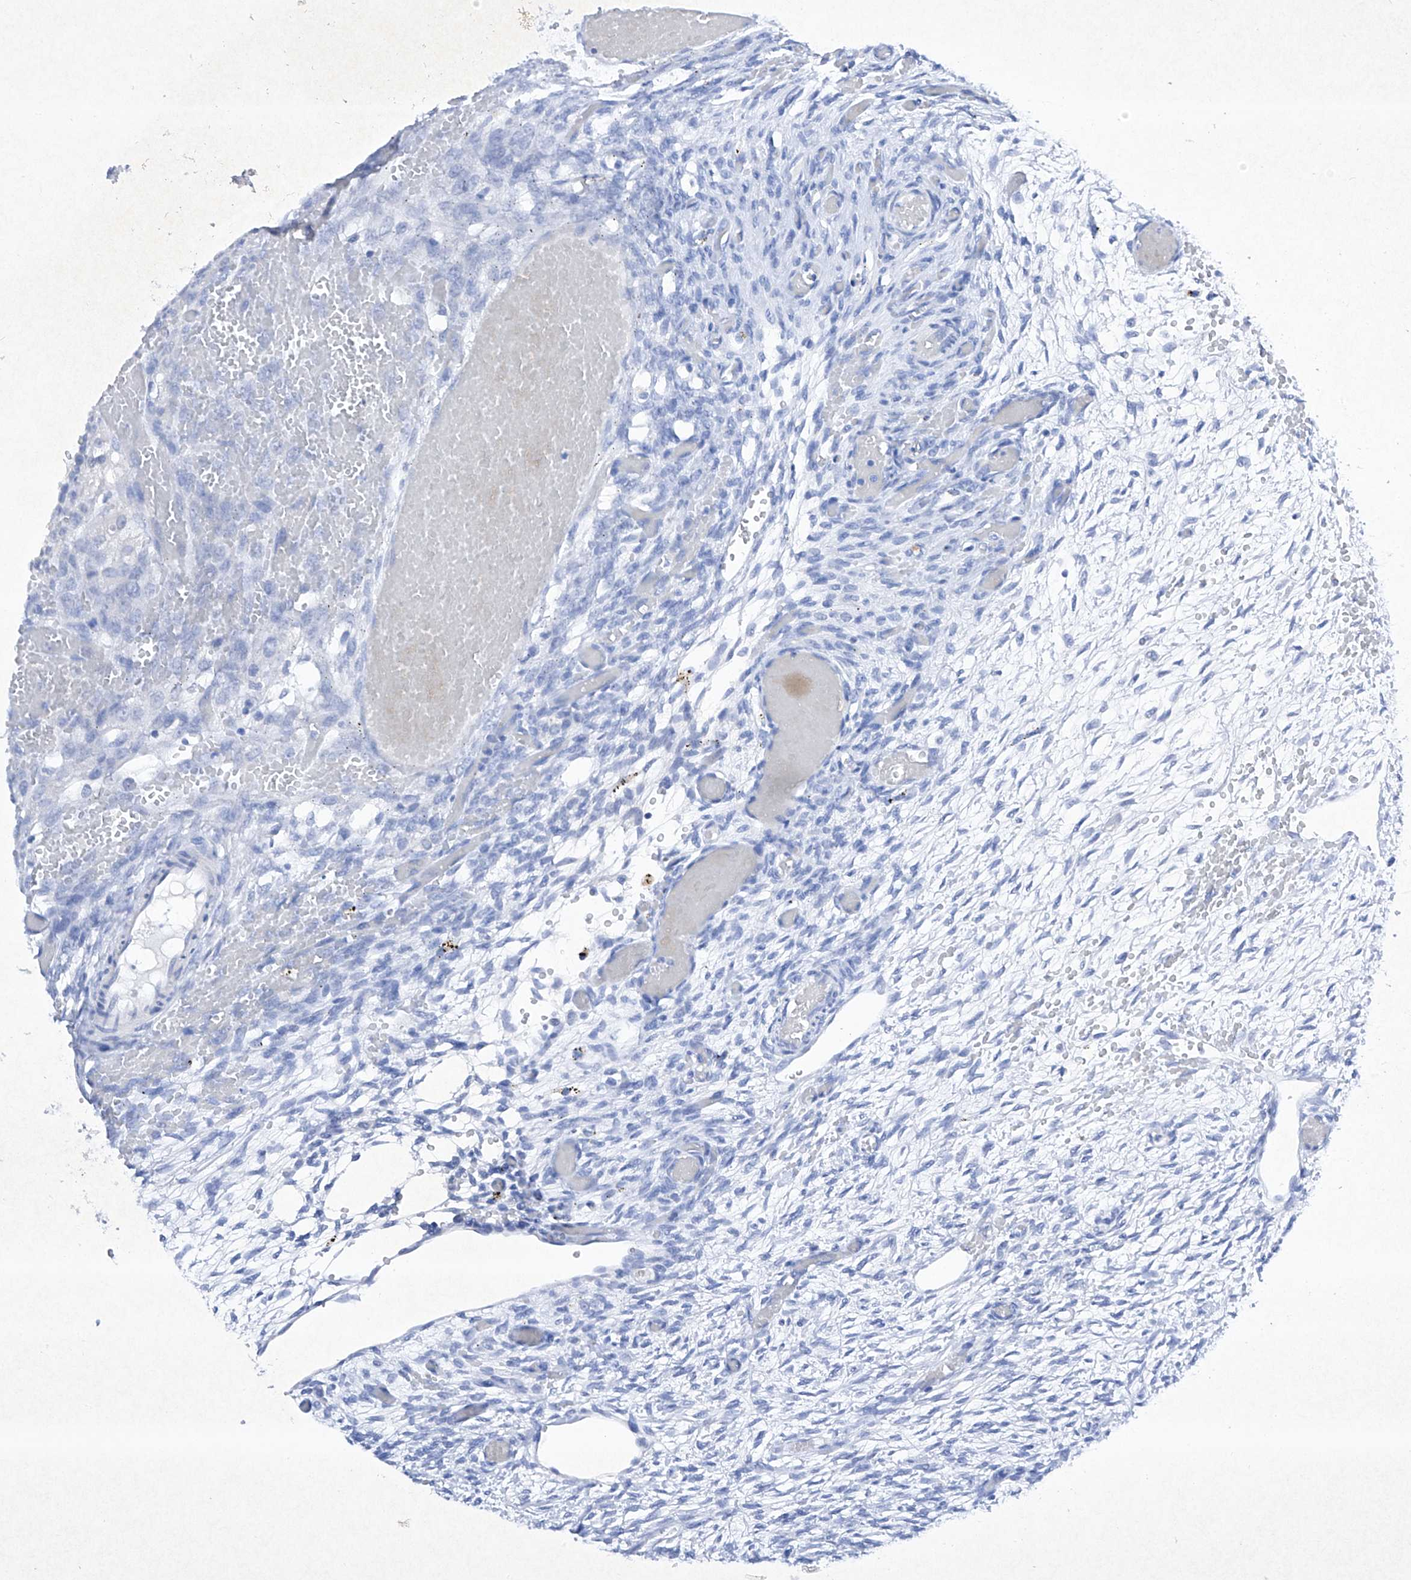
{"staining": {"intensity": "negative", "quantity": "none", "location": "none"}, "tissue": "ovary", "cell_type": "Follicle cells", "image_type": "normal", "snomed": [{"axis": "morphology", "description": "Adenocarcinoma, NOS"}, {"axis": "topography", "description": "Endometrium"}], "caption": "Ovary stained for a protein using immunohistochemistry exhibits no staining follicle cells.", "gene": "BARX2", "patient": {"sex": "female", "age": 32}}